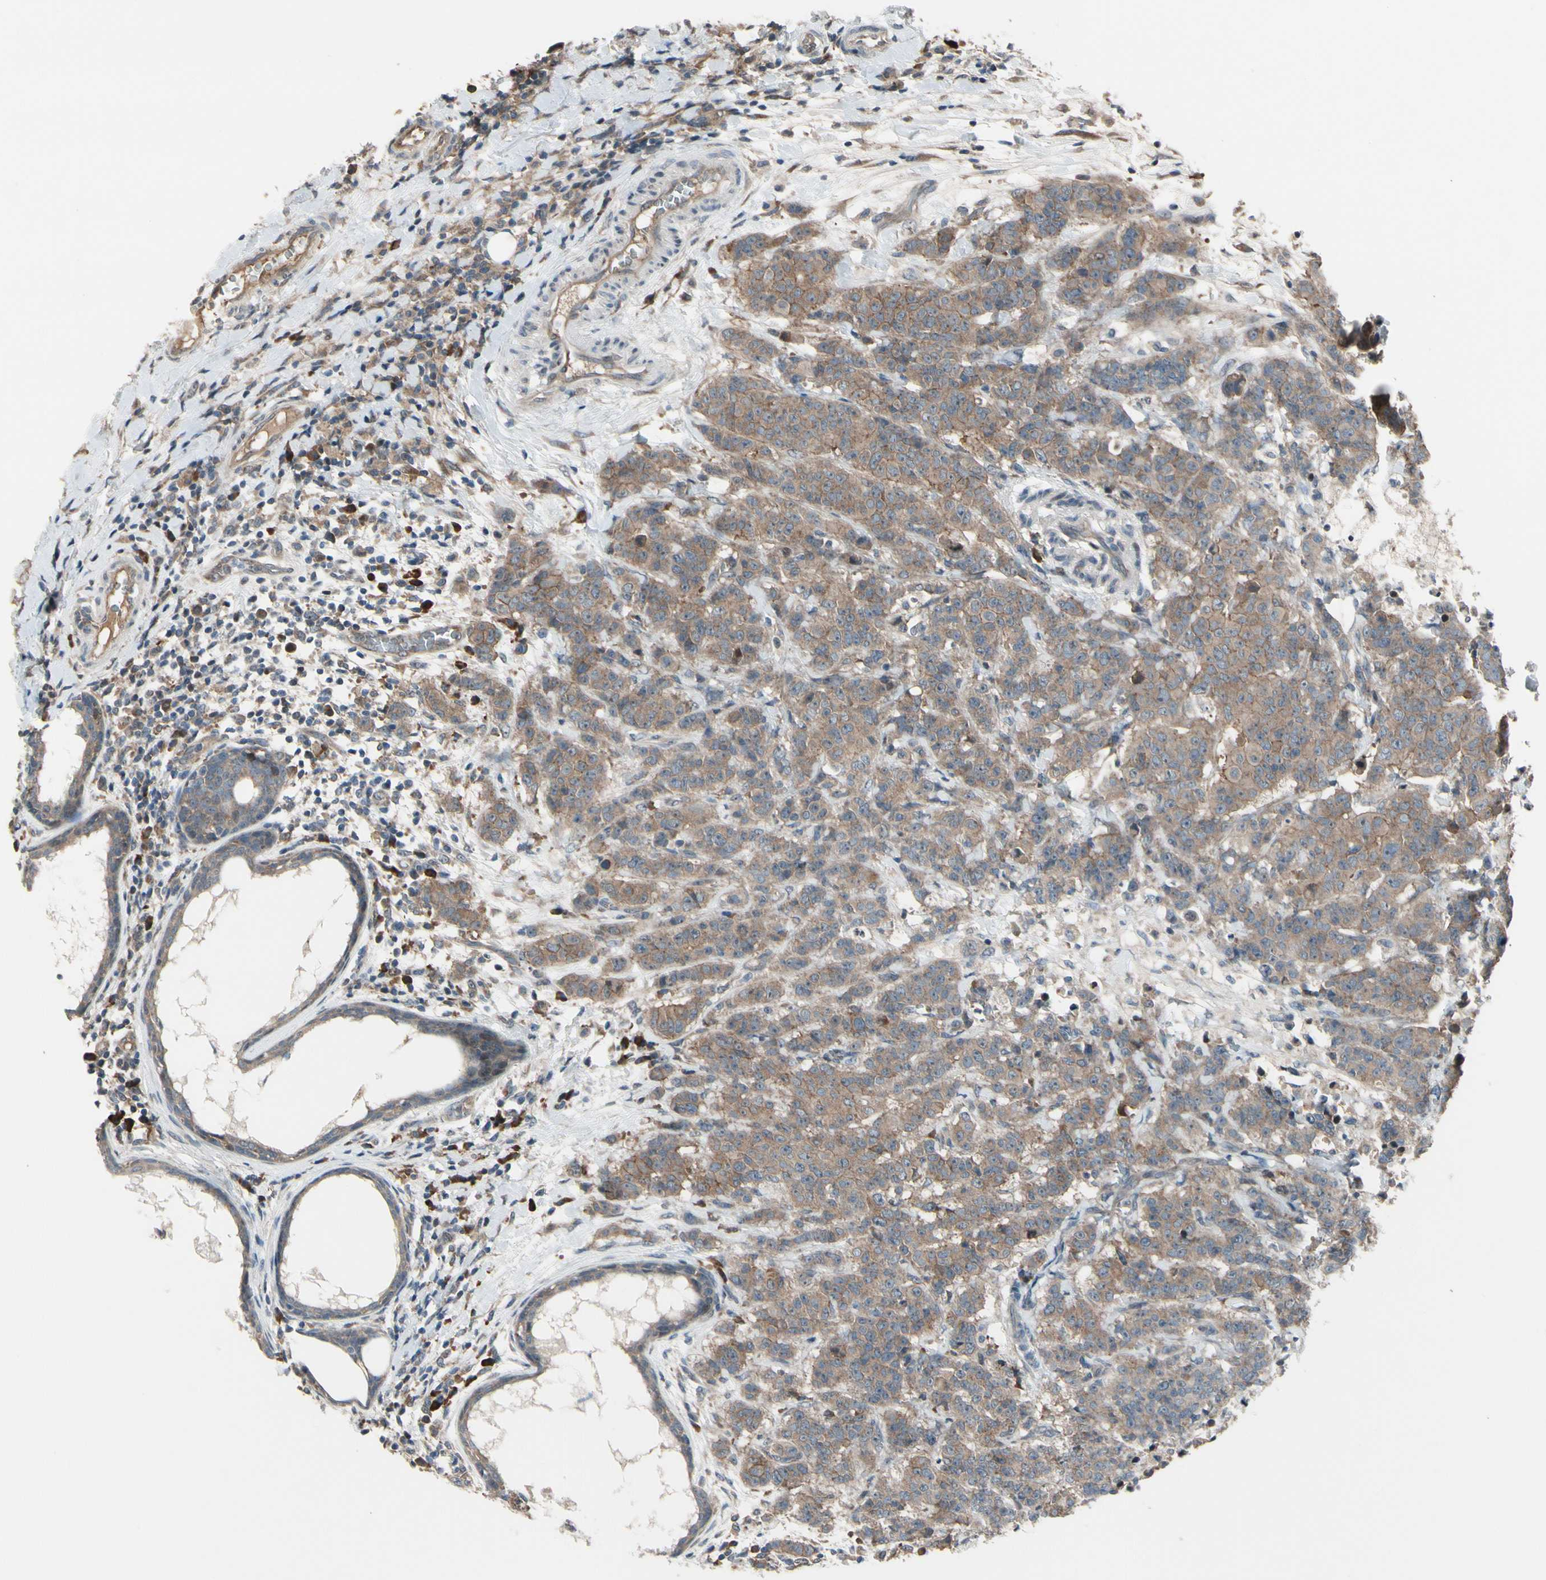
{"staining": {"intensity": "moderate", "quantity": ">75%", "location": "cytoplasmic/membranous"}, "tissue": "breast cancer", "cell_type": "Tumor cells", "image_type": "cancer", "snomed": [{"axis": "morphology", "description": "Duct carcinoma"}, {"axis": "topography", "description": "Breast"}], "caption": "Moderate cytoplasmic/membranous expression for a protein is identified in approximately >75% of tumor cells of breast cancer (invasive ductal carcinoma) using immunohistochemistry.", "gene": "SNX29", "patient": {"sex": "female", "age": 40}}